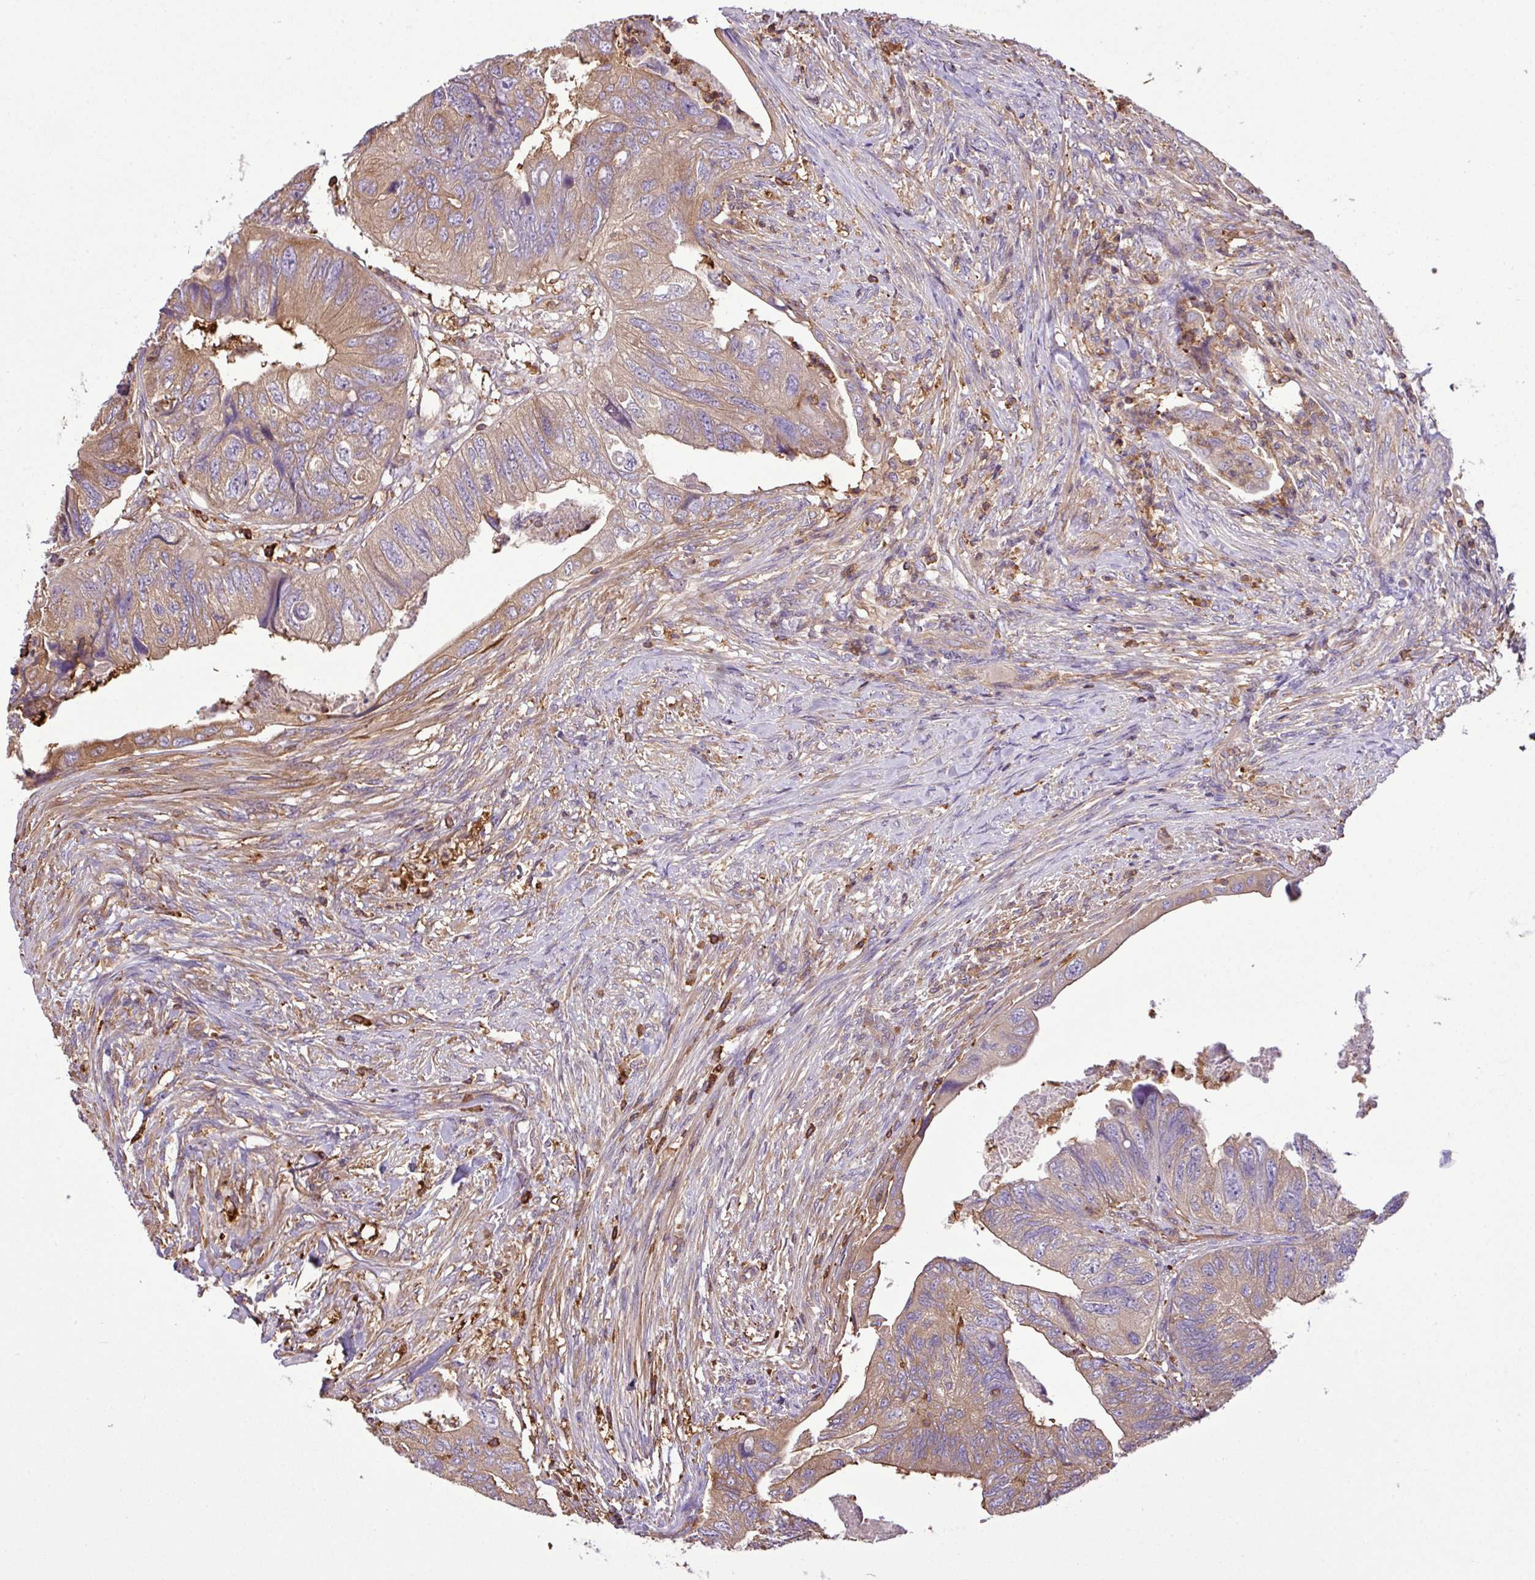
{"staining": {"intensity": "weak", "quantity": "<25%", "location": "cytoplasmic/membranous"}, "tissue": "colorectal cancer", "cell_type": "Tumor cells", "image_type": "cancer", "snomed": [{"axis": "morphology", "description": "Adenocarcinoma, NOS"}, {"axis": "topography", "description": "Rectum"}], "caption": "A histopathology image of colorectal cancer stained for a protein displays no brown staining in tumor cells. The staining is performed using DAB brown chromogen with nuclei counter-stained in using hematoxylin.", "gene": "PGAP6", "patient": {"sex": "male", "age": 63}}